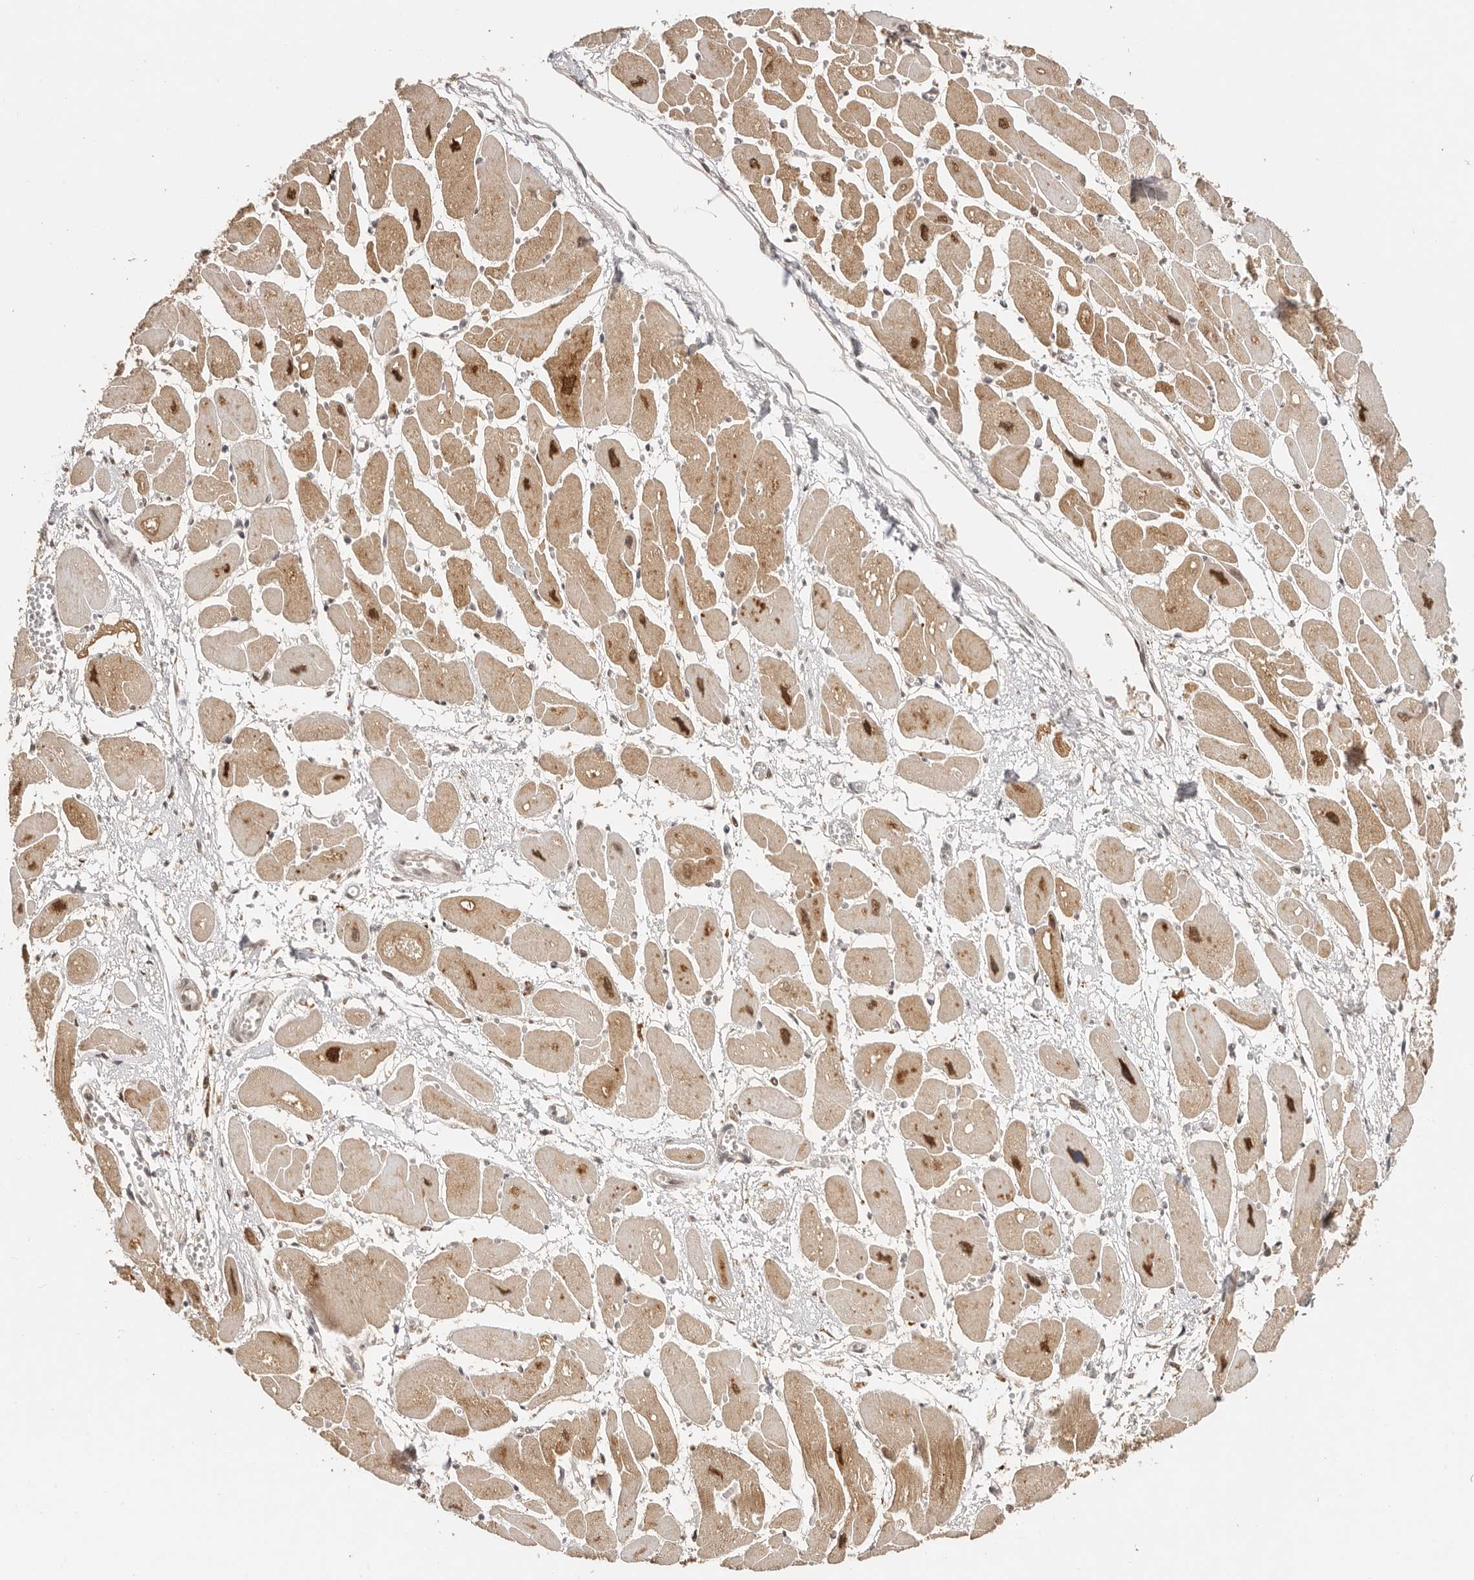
{"staining": {"intensity": "moderate", "quantity": ">75%", "location": "cytoplasmic/membranous,nuclear"}, "tissue": "heart muscle", "cell_type": "Cardiomyocytes", "image_type": "normal", "snomed": [{"axis": "morphology", "description": "Normal tissue, NOS"}, {"axis": "topography", "description": "Heart"}], "caption": "Immunohistochemical staining of benign human heart muscle demonstrates >75% levels of moderate cytoplasmic/membranous,nuclear protein staining in approximately >75% of cardiomyocytes. (brown staining indicates protein expression, while blue staining denotes nuclei).", "gene": "PSMA5", "patient": {"sex": "female", "age": 54}}